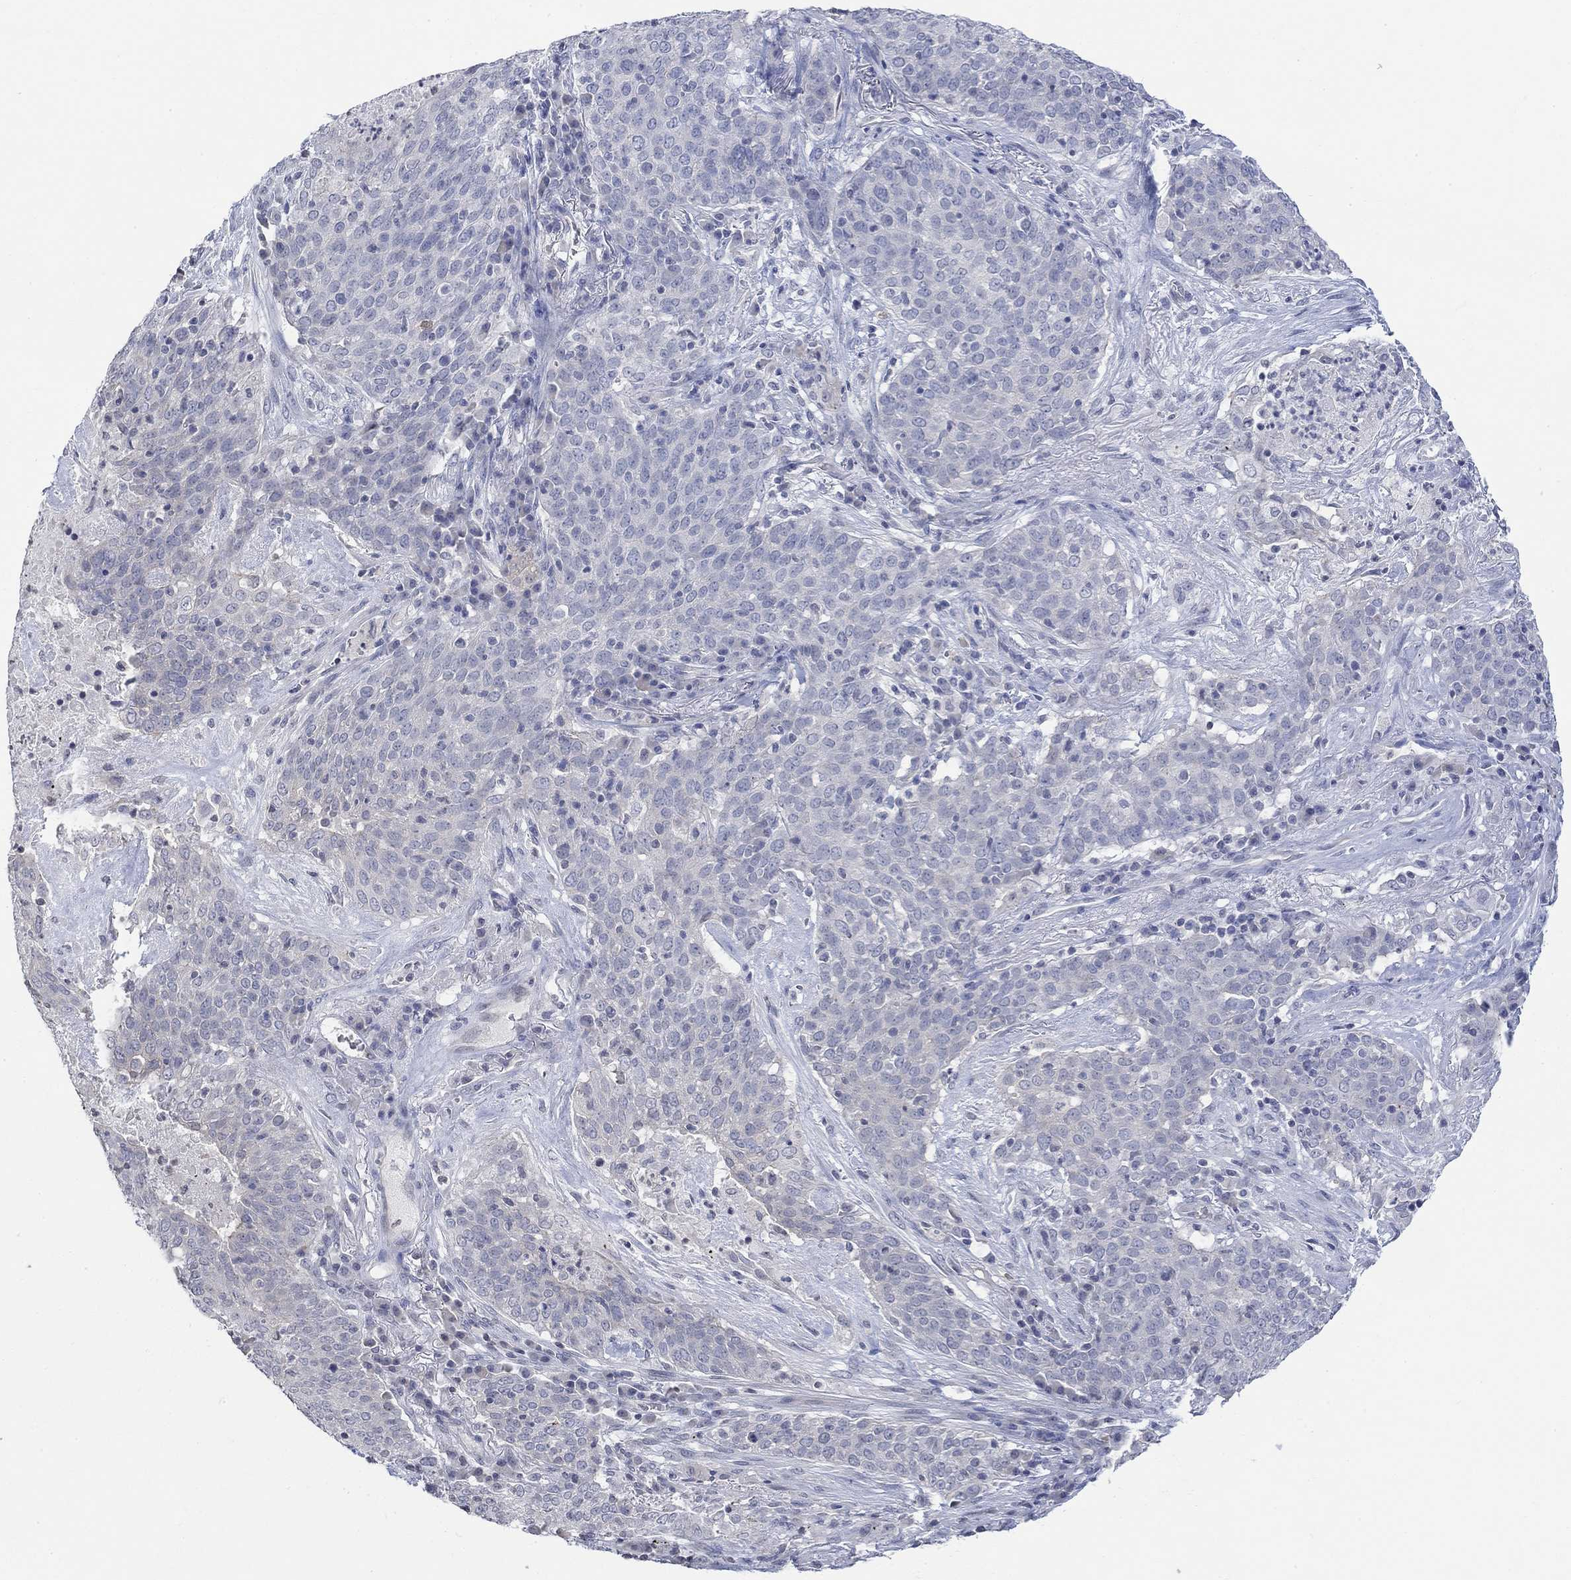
{"staining": {"intensity": "negative", "quantity": "none", "location": "none"}, "tissue": "lung cancer", "cell_type": "Tumor cells", "image_type": "cancer", "snomed": [{"axis": "morphology", "description": "Squamous cell carcinoma, NOS"}, {"axis": "topography", "description": "Lung"}], "caption": "Lung cancer stained for a protein using immunohistochemistry shows no expression tumor cells.", "gene": "TMEM255A", "patient": {"sex": "male", "age": 82}}